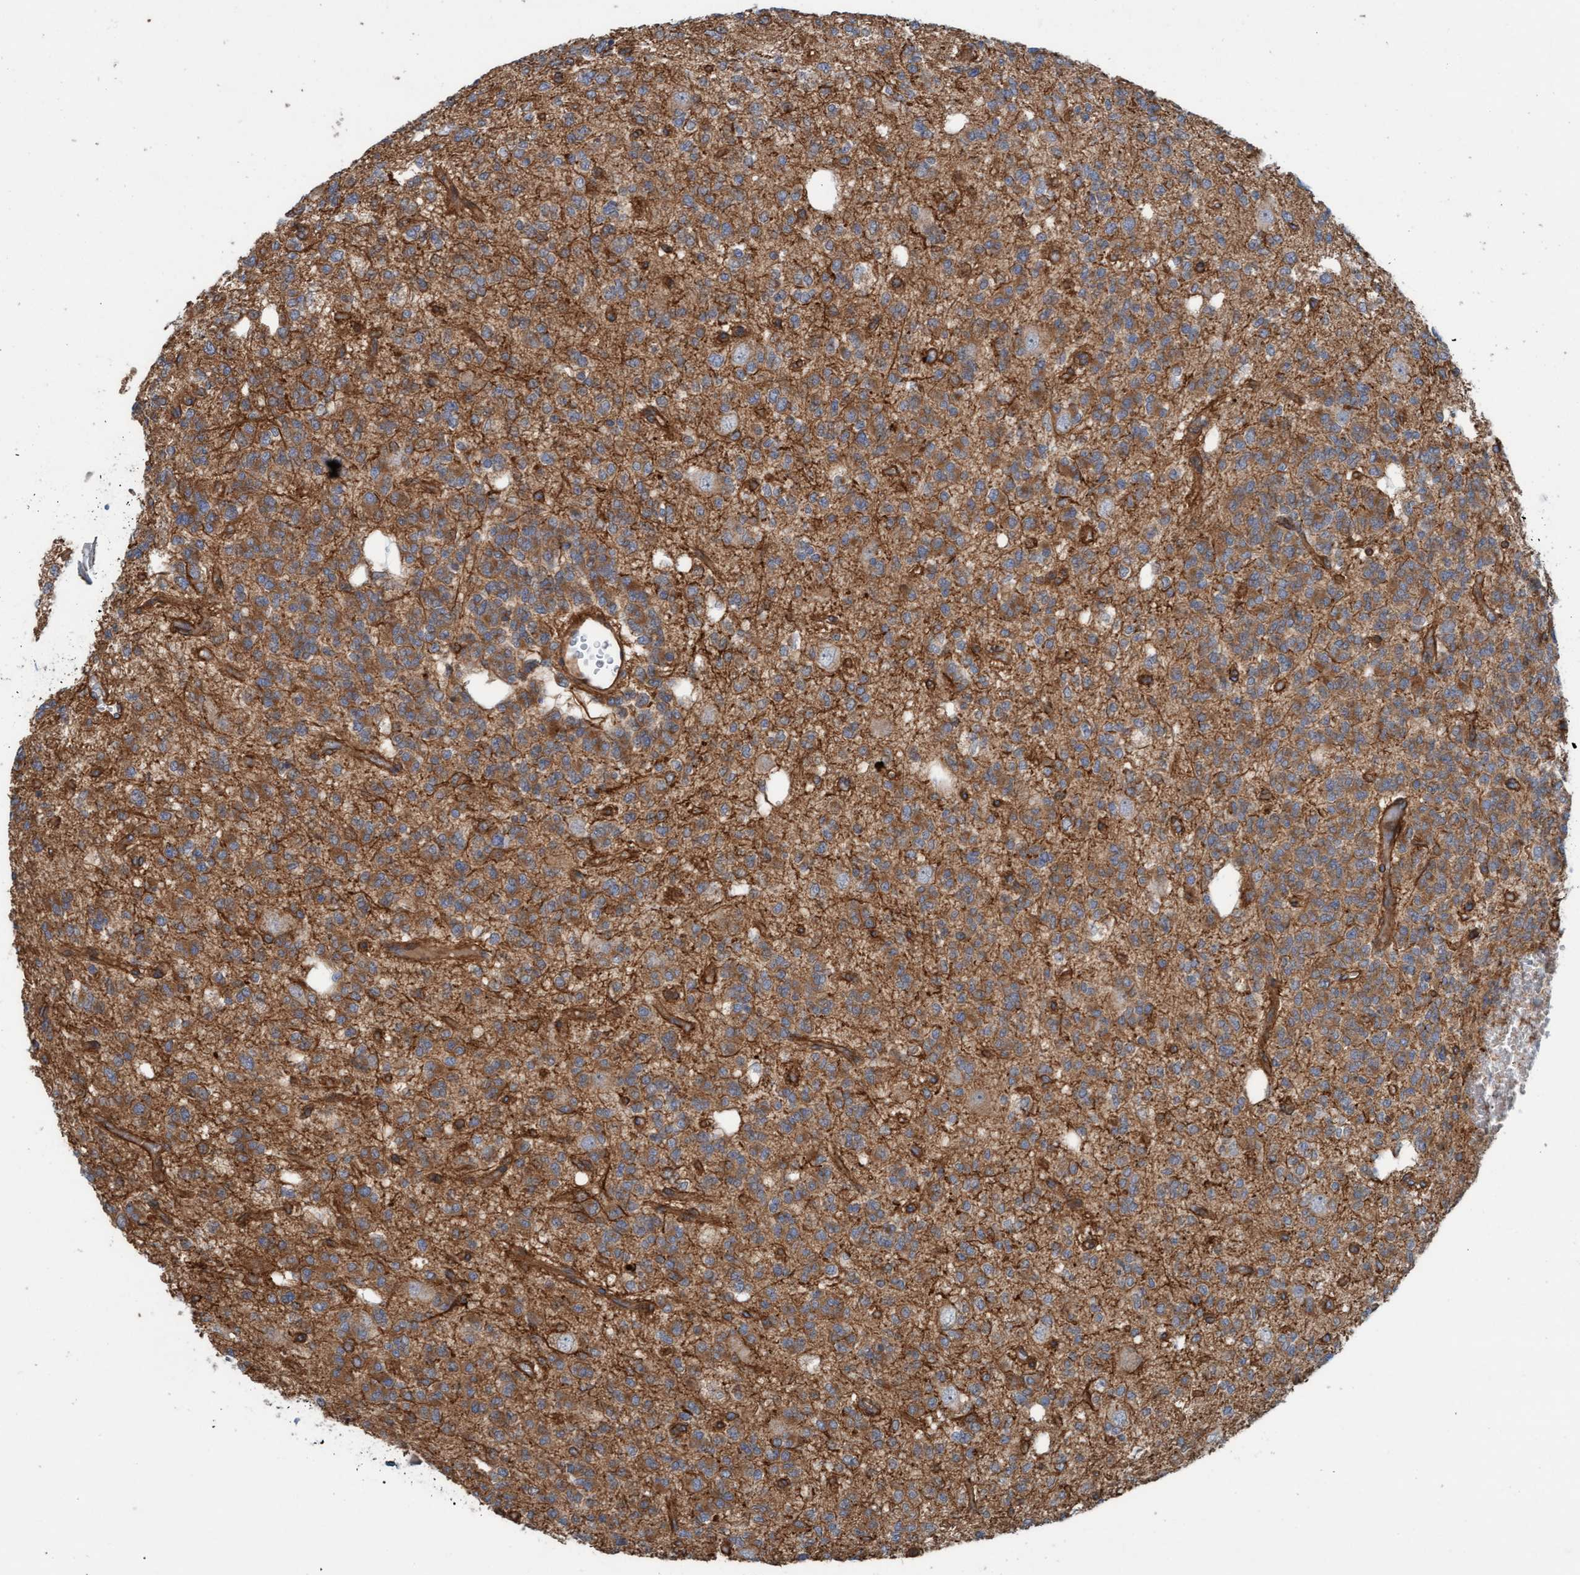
{"staining": {"intensity": "moderate", "quantity": ">75%", "location": "cytoplasmic/membranous"}, "tissue": "glioma", "cell_type": "Tumor cells", "image_type": "cancer", "snomed": [{"axis": "morphology", "description": "Glioma, malignant, Low grade"}, {"axis": "topography", "description": "Brain"}], "caption": "This is an image of immunohistochemistry (IHC) staining of glioma, which shows moderate expression in the cytoplasmic/membranous of tumor cells.", "gene": "ERAL1", "patient": {"sex": "male", "age": 38}}